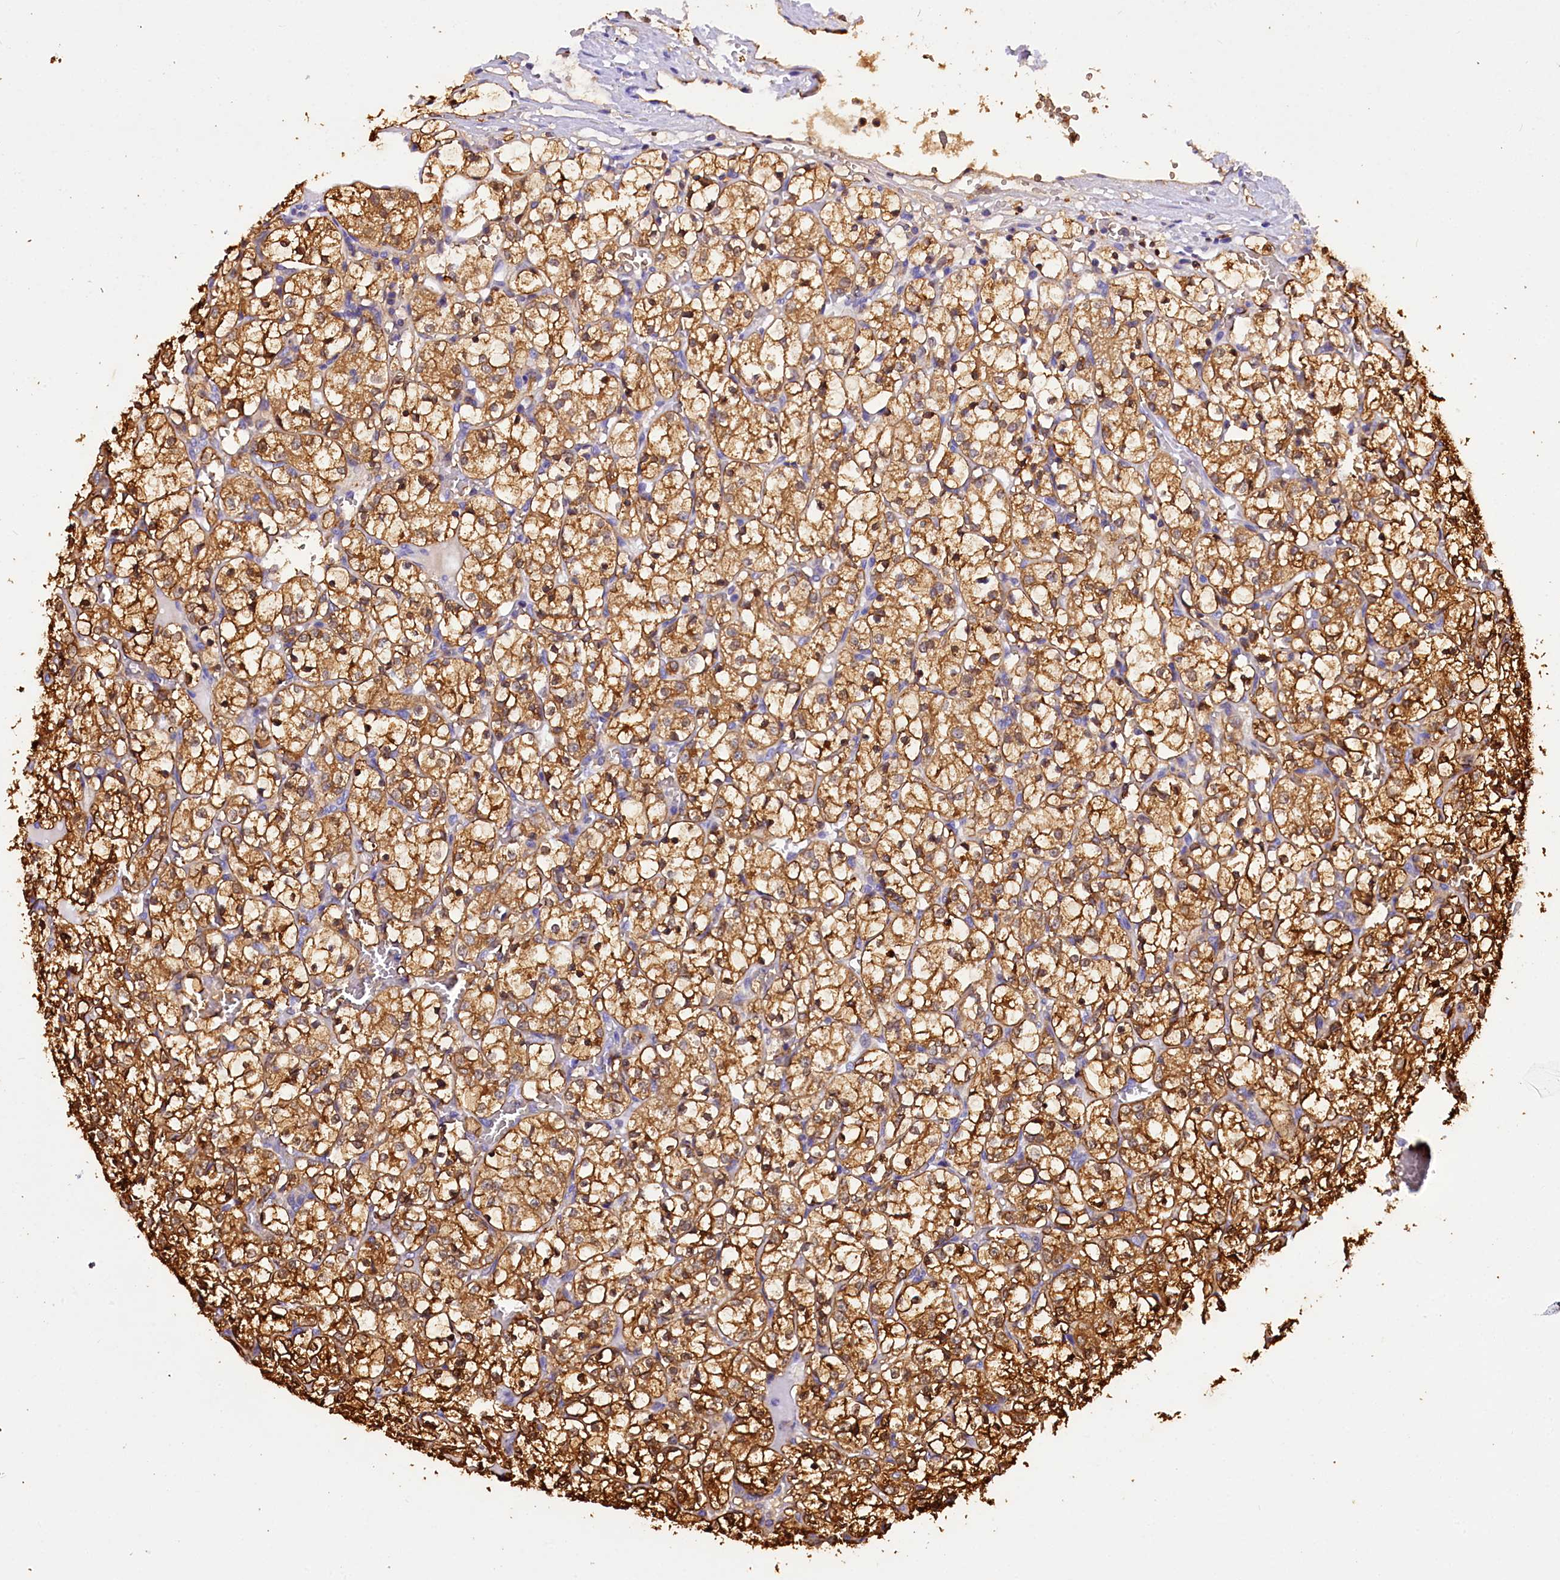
{"staining": {"intensity": "moderate", "quantity": ">75%", "location": "cytoplasmic/membranous"}, "tissue": "renal cancer", "cell_type": "Tumor cells", "image_type": "cancer", "snomed": [{"axis": "morphology", "description": "Adenocarcinoma, NOS"}, {"axis": "topography", "description": "Kidney"}], "caption": "Protein expression by immunohistochemistry displays moderate cytoplasmic/membranous positivity in approximately >75% of tumor cells in renal adenocarcinoma.", "gene": "TASOR2", "patient": {"sex": "female", "age": 69}}